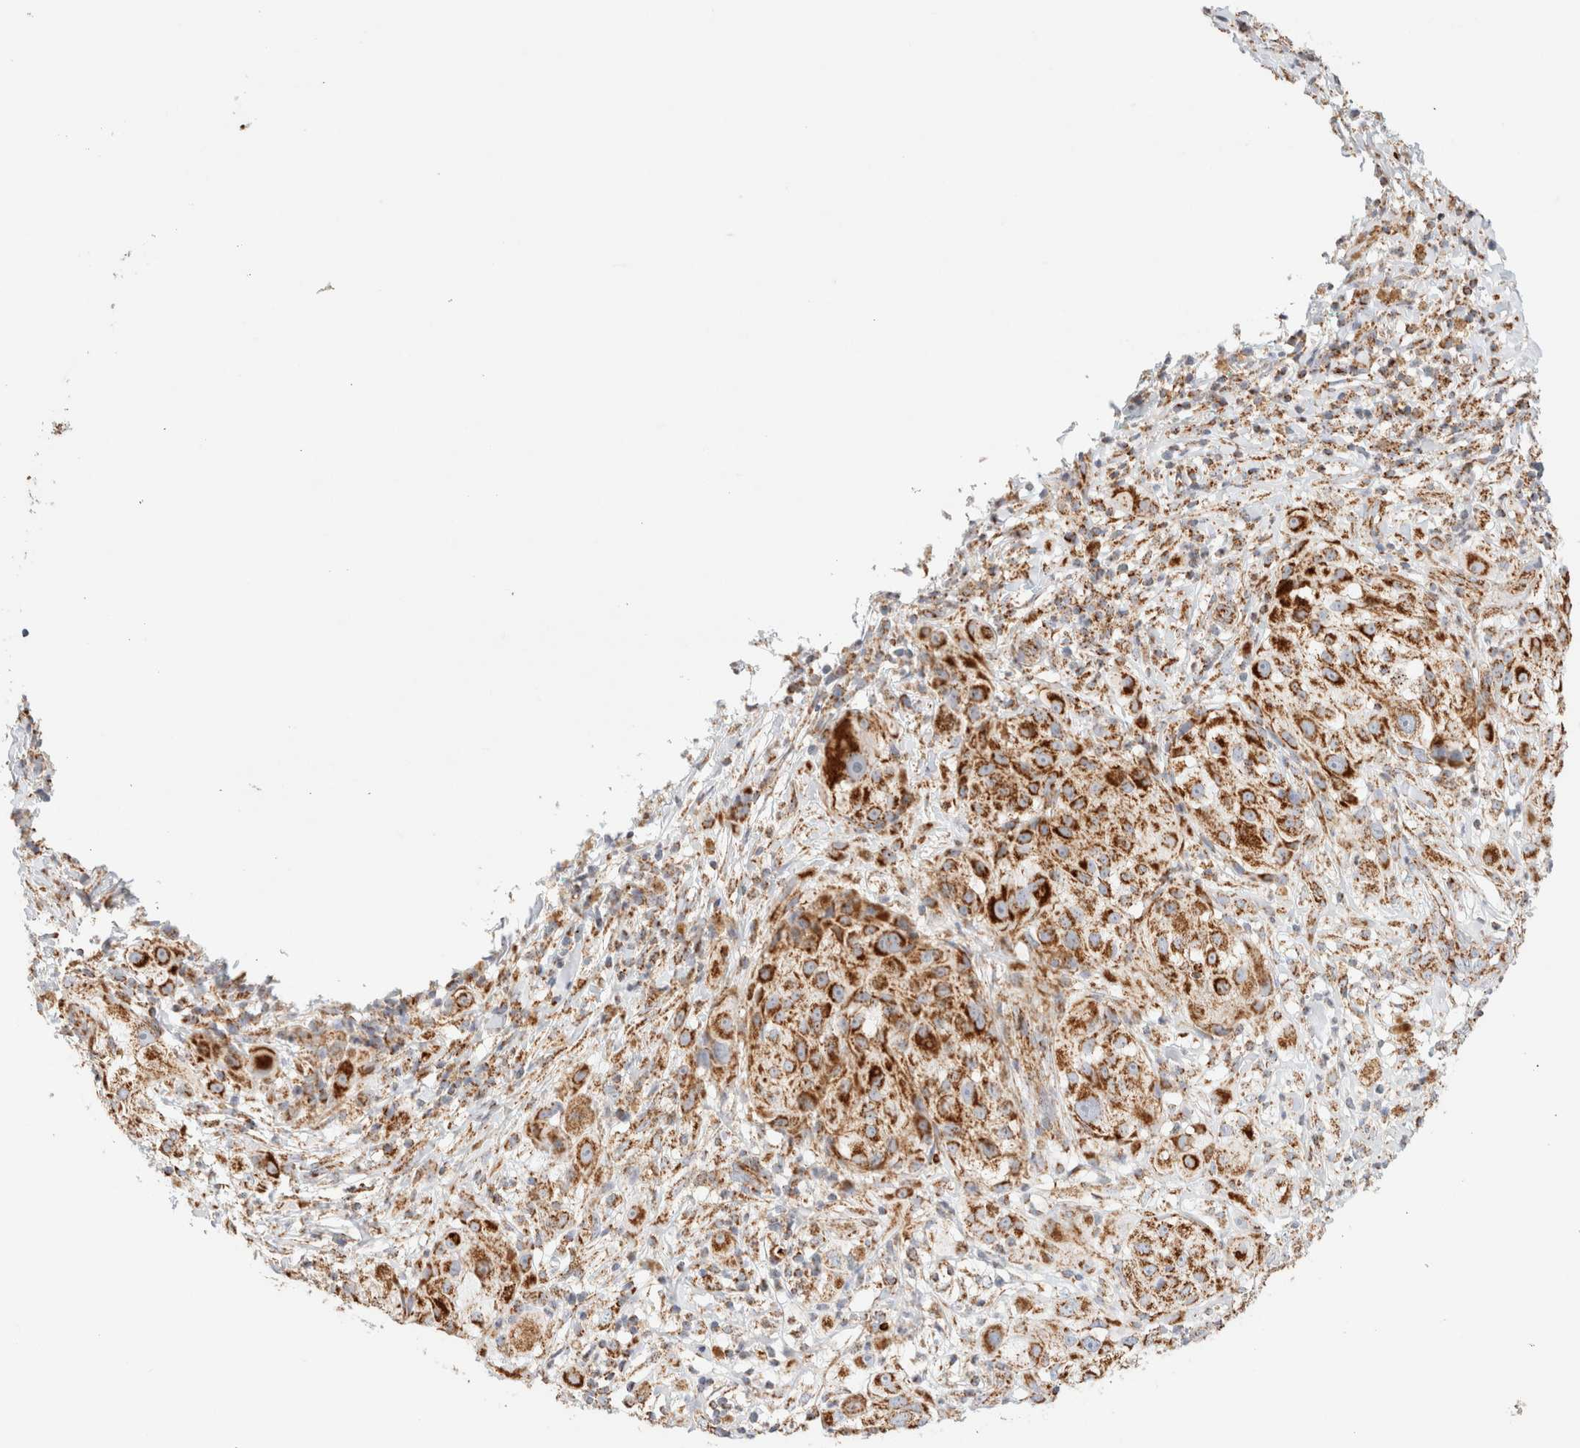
{"staining": {"intensity": "strong", "quantity": ">75%", "location": "cytoplasmic/membranous"}, "tissue": "melanoma", "cell_type": "Tumor cells", "image_type": "cancer", "snomed": [{"axis": "morphology", "description": "Necrosis, NOS"}, {"axis": "morphology", "description": "Malignant melanoma, NOS"}, {"axis": "topography", "description": "Skin"}], "caption": "IHC image of malignant melanoma stained for a protein (brown), which demonstrates high levels of strong cytoplasmic/membranous positivity in about >75% of tumor cells.", "gene": "PHB2", "patient": {"sex": "female", "age": 87}}